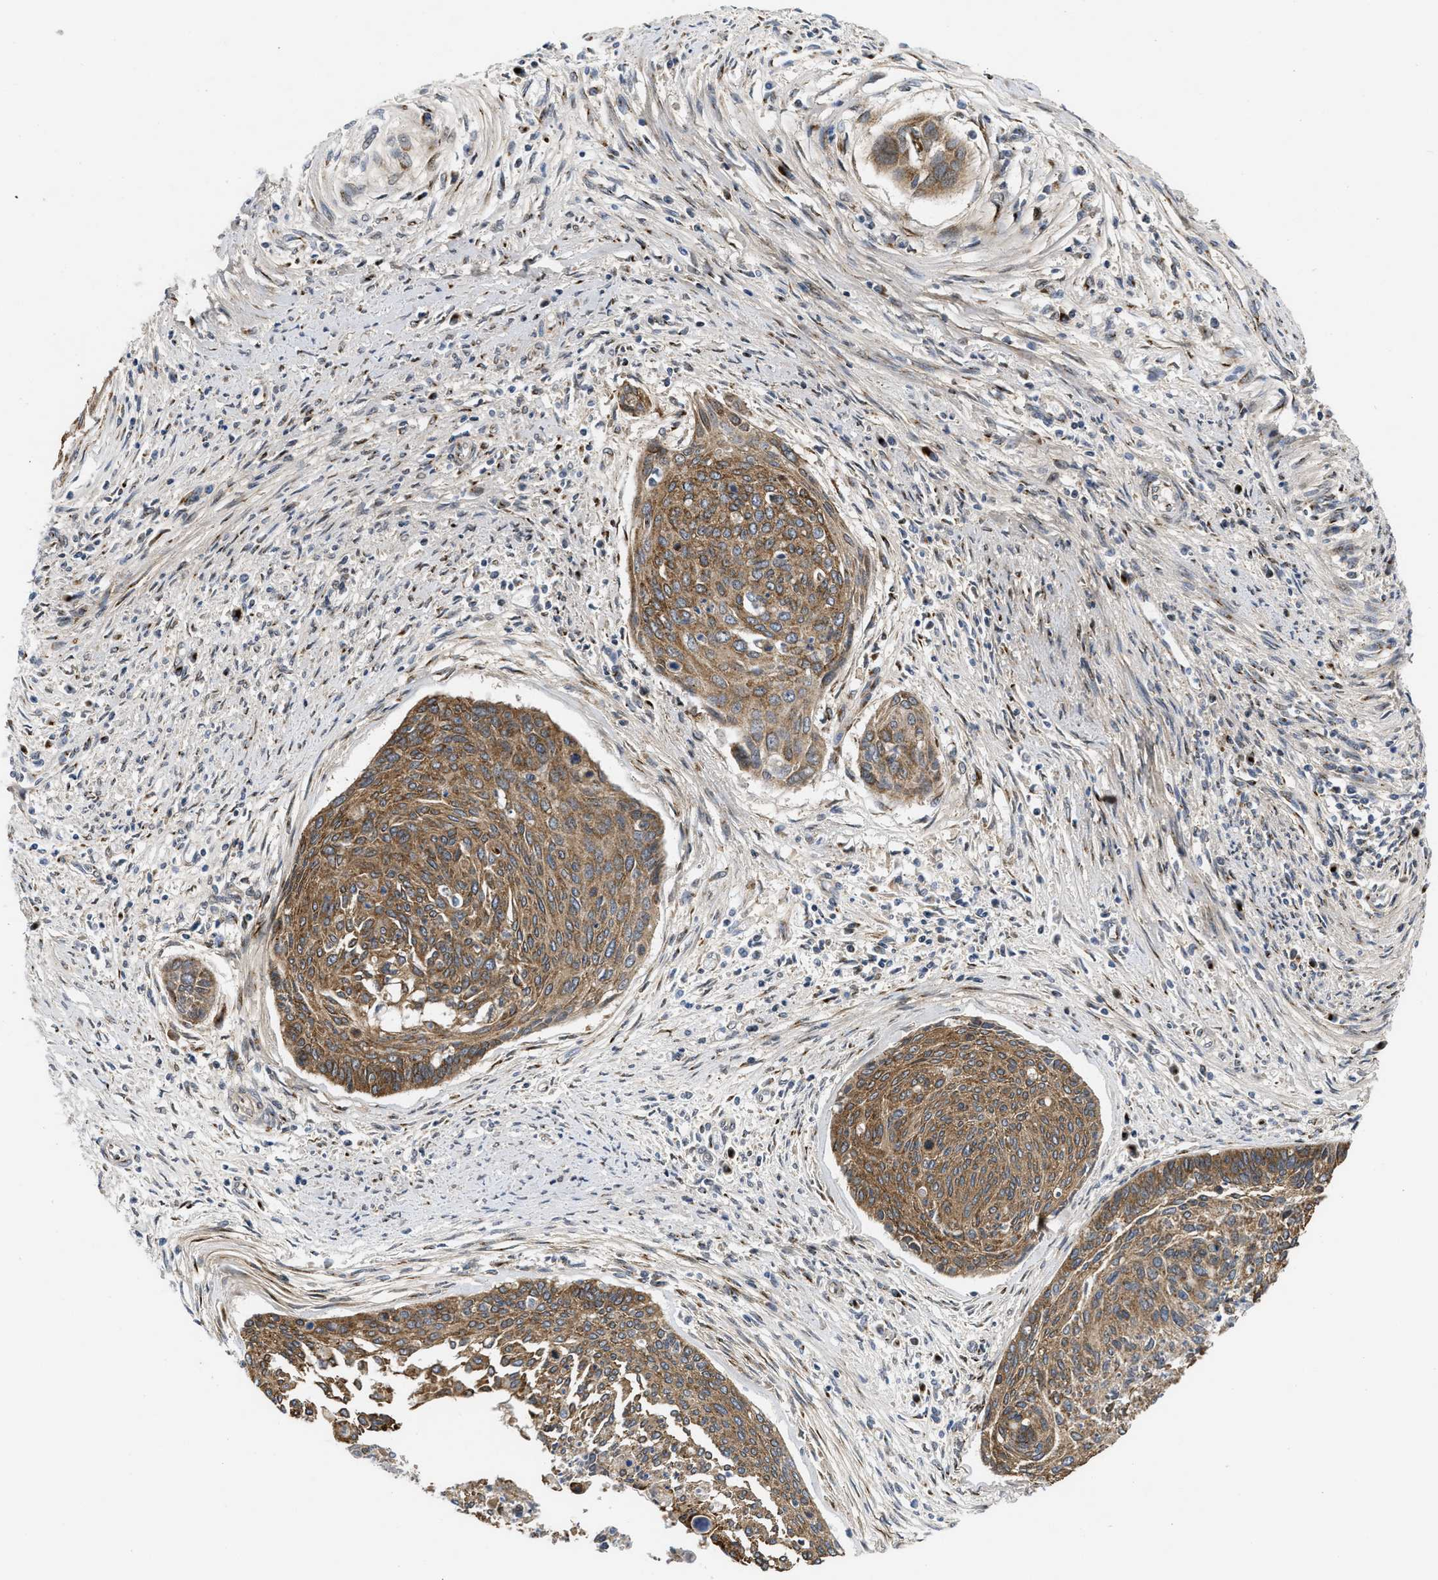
{"staining": {"intensity": "moderate", "quantity": ">75%", "location": "cytoplasmic/membranous"}, "tissue": "cervical cancer", "cell_type": "Tumor cells", "image_type": "cancer", "snomed": [{"axis": "morphology", "description": "Squamous cell carcinoma, NOS"}, {"axis": "topography", "description": "Cervix"}], "caption": "An IHC histopathology image of neoplastic tissue is shown. Protein staining in brown highlights moderate cytoplasmic/membranous positivity in cervical squamous cell carcinoma within tumor cells.", "gene": "ZNF70", "patient": {"sex": "female", "age": 55}}